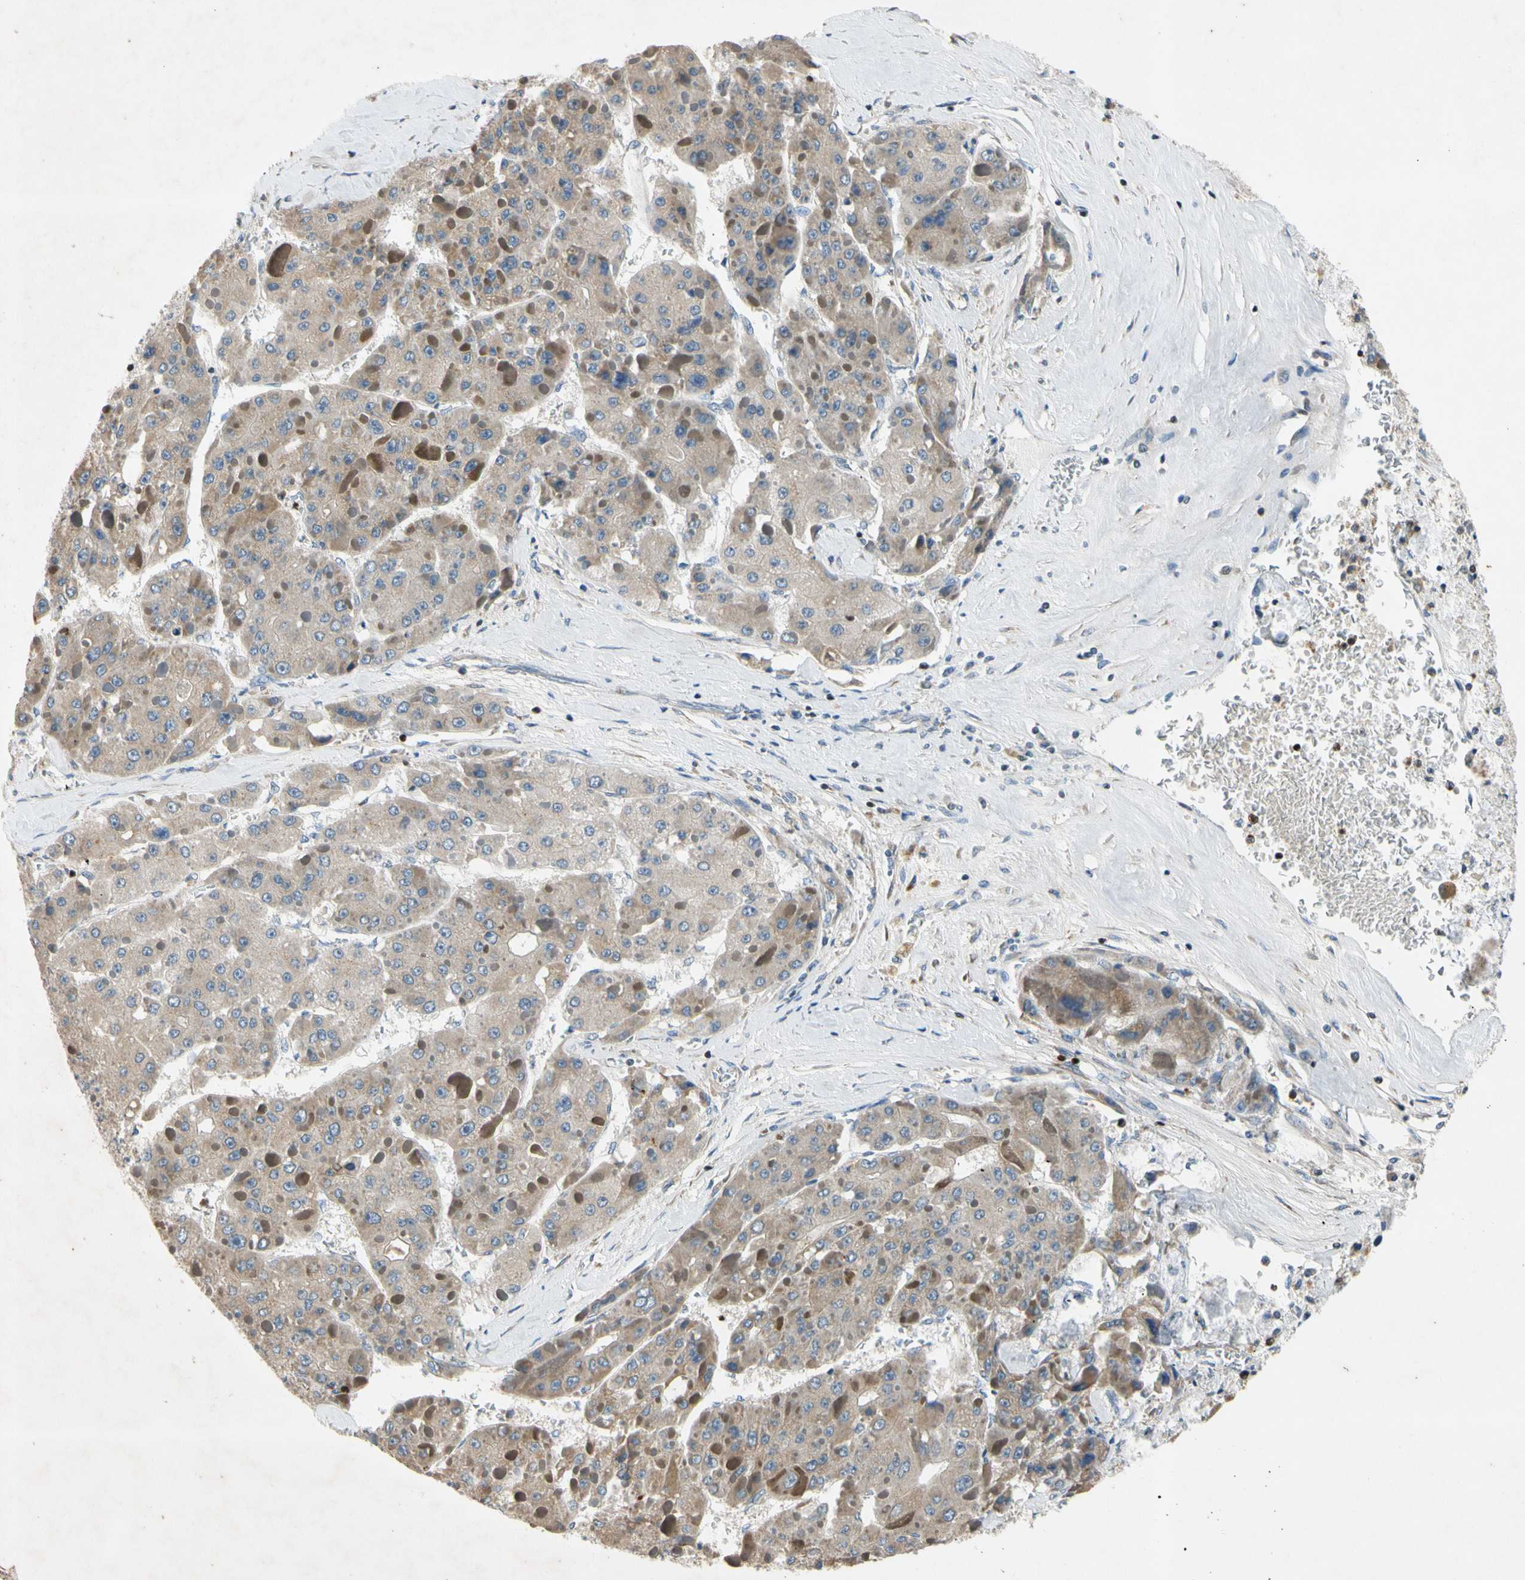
{"staining": {"intensity": "weak", "quantity": ">75%", "location": "cytoplasmic/membranous"}, "tissue": "liver cancer", "cell_type": "Tumor cells", "image_type": "cancer", "snomed": [{"axis": "morphology", "description": "Carcinoma, Hepatocellular, NOS"}, {"axis": "topography", "description": "Liver"}], "caption": "A brown stain highlights weak cytoplasmic/membranous staining of a protein in liver hepatocellular carcinoma tumor cells.", "gene": "TBX21", "patient": {"sex": "female", "age": 73}}